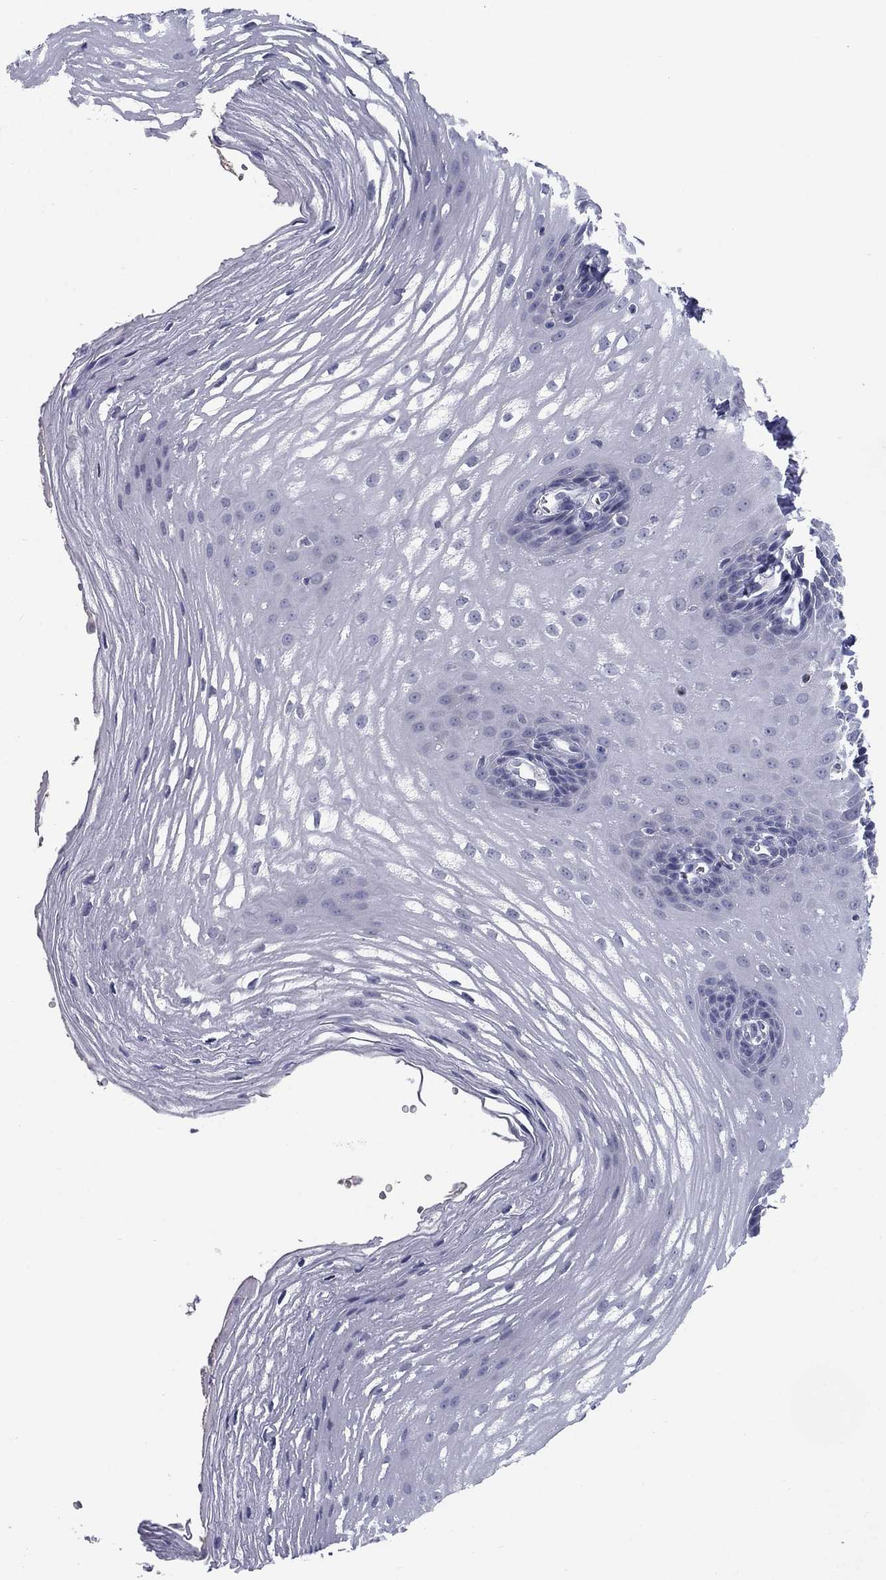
{"staining": {"intensity": "negative", "quantity": "none", "location": "none"}, "tissue": "esophagus", "cell_type": "Squamous epithelial cells", "image_type": "normal", "snomed": [{"axis": "morphology", "description": "Normal tissue, NOS"}, {"axis": "topography", "description": "Esophagus"}], "caption": "An IHC image of unremarkable esophagus is shown. There is no staining in squamous epithelial cells of esophagus. Nuclei are stained in blue.", "gene": "NTRK2", "patient": {"sex": "male", "age": 72}}